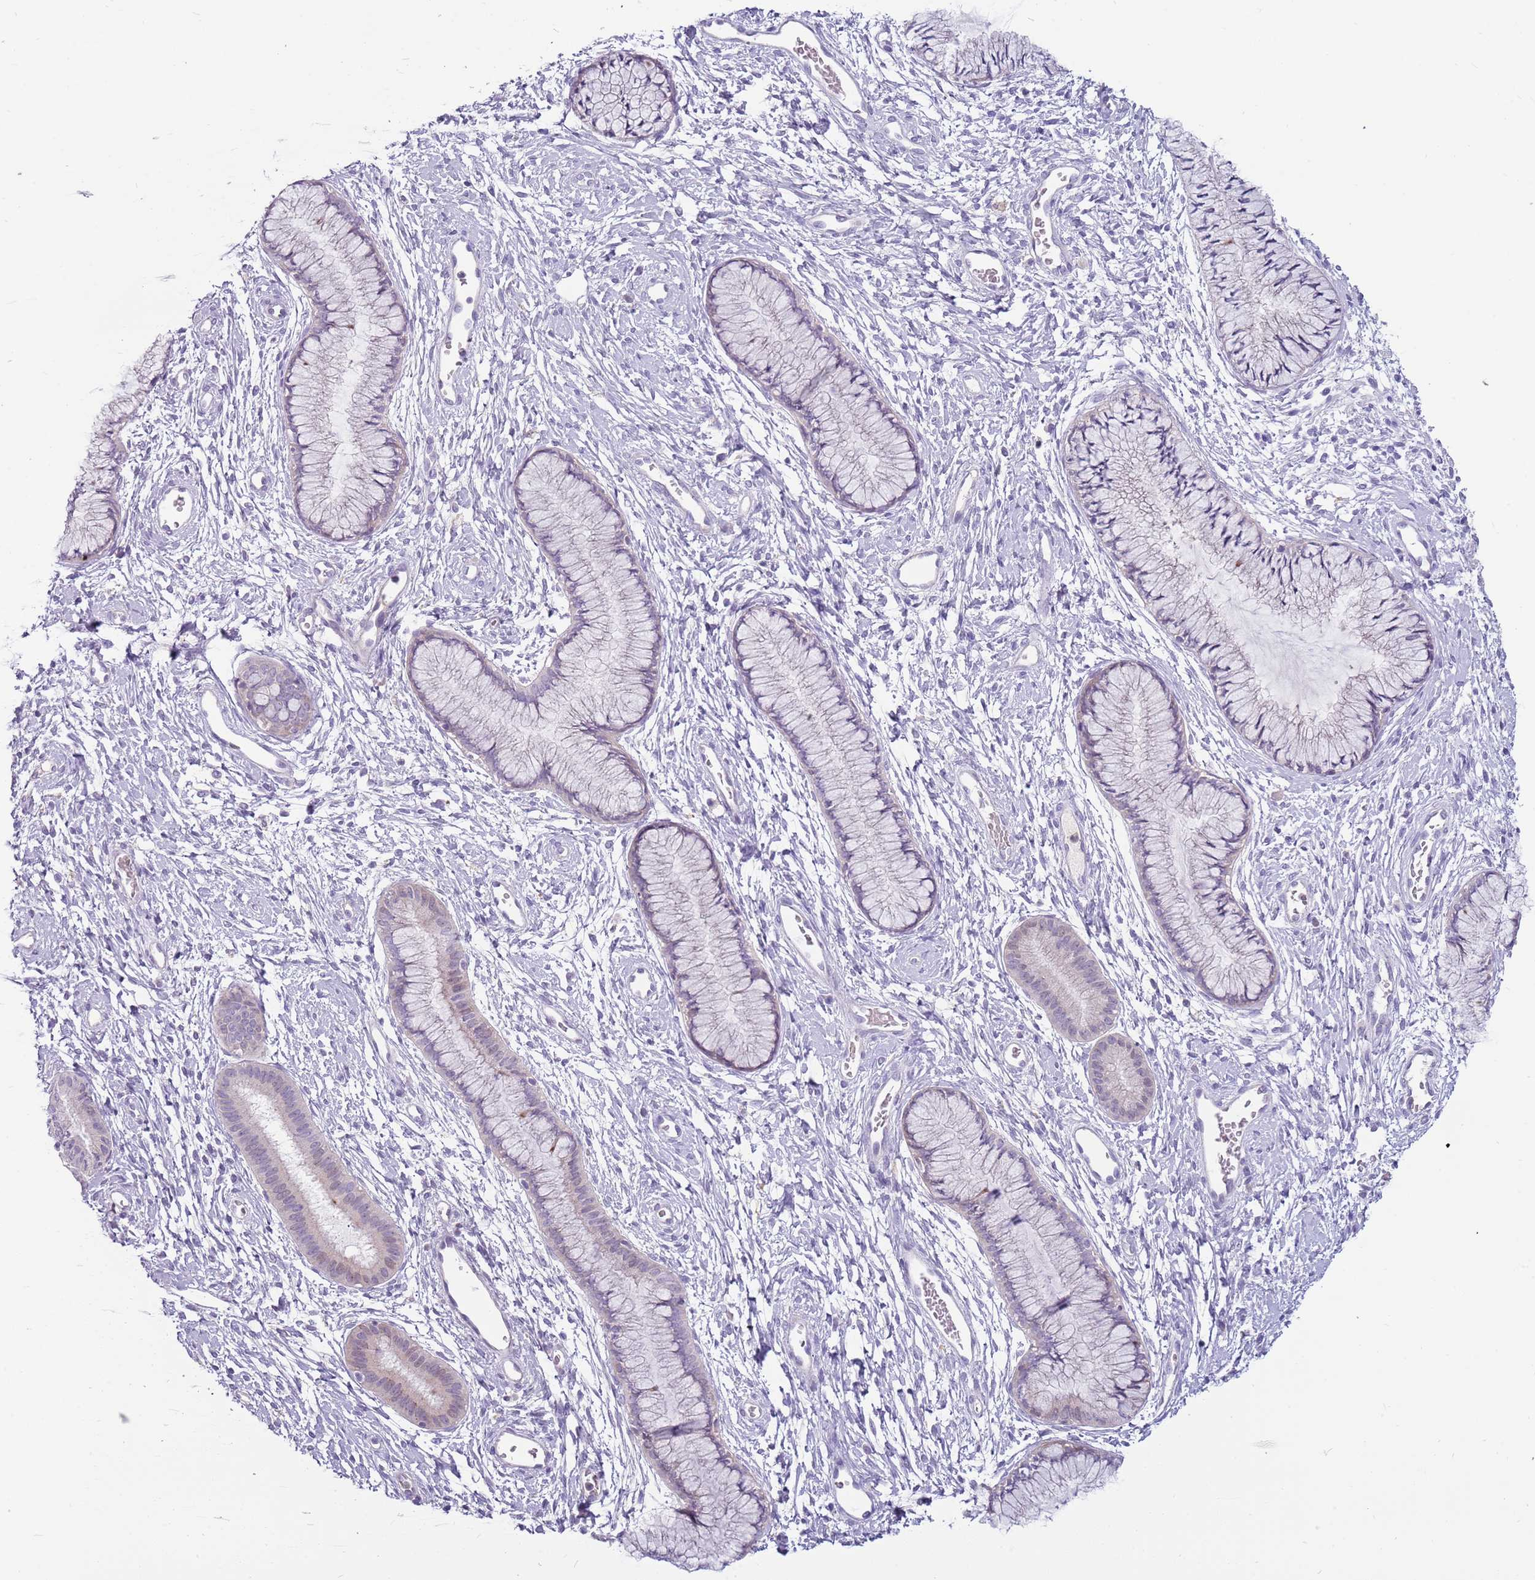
{"staining": {"intensity": "negative", "quantity": "none", "location": "none"}, "tissue": "cervix", "cell_type": "Glandular cells", "image_type": "normal", "snomed": [{"axis": "morphology", "description": "Normal tissue, NOS"}, {"axis": "topography", "description": "Cervix"}], "caption": "Cervix stained for a protein using immunohistochemistry (IHC) demonstrates no expression glandular cells.", "gene": "ARHGAP5", "patient": {"sex": "female", "age": 42}}